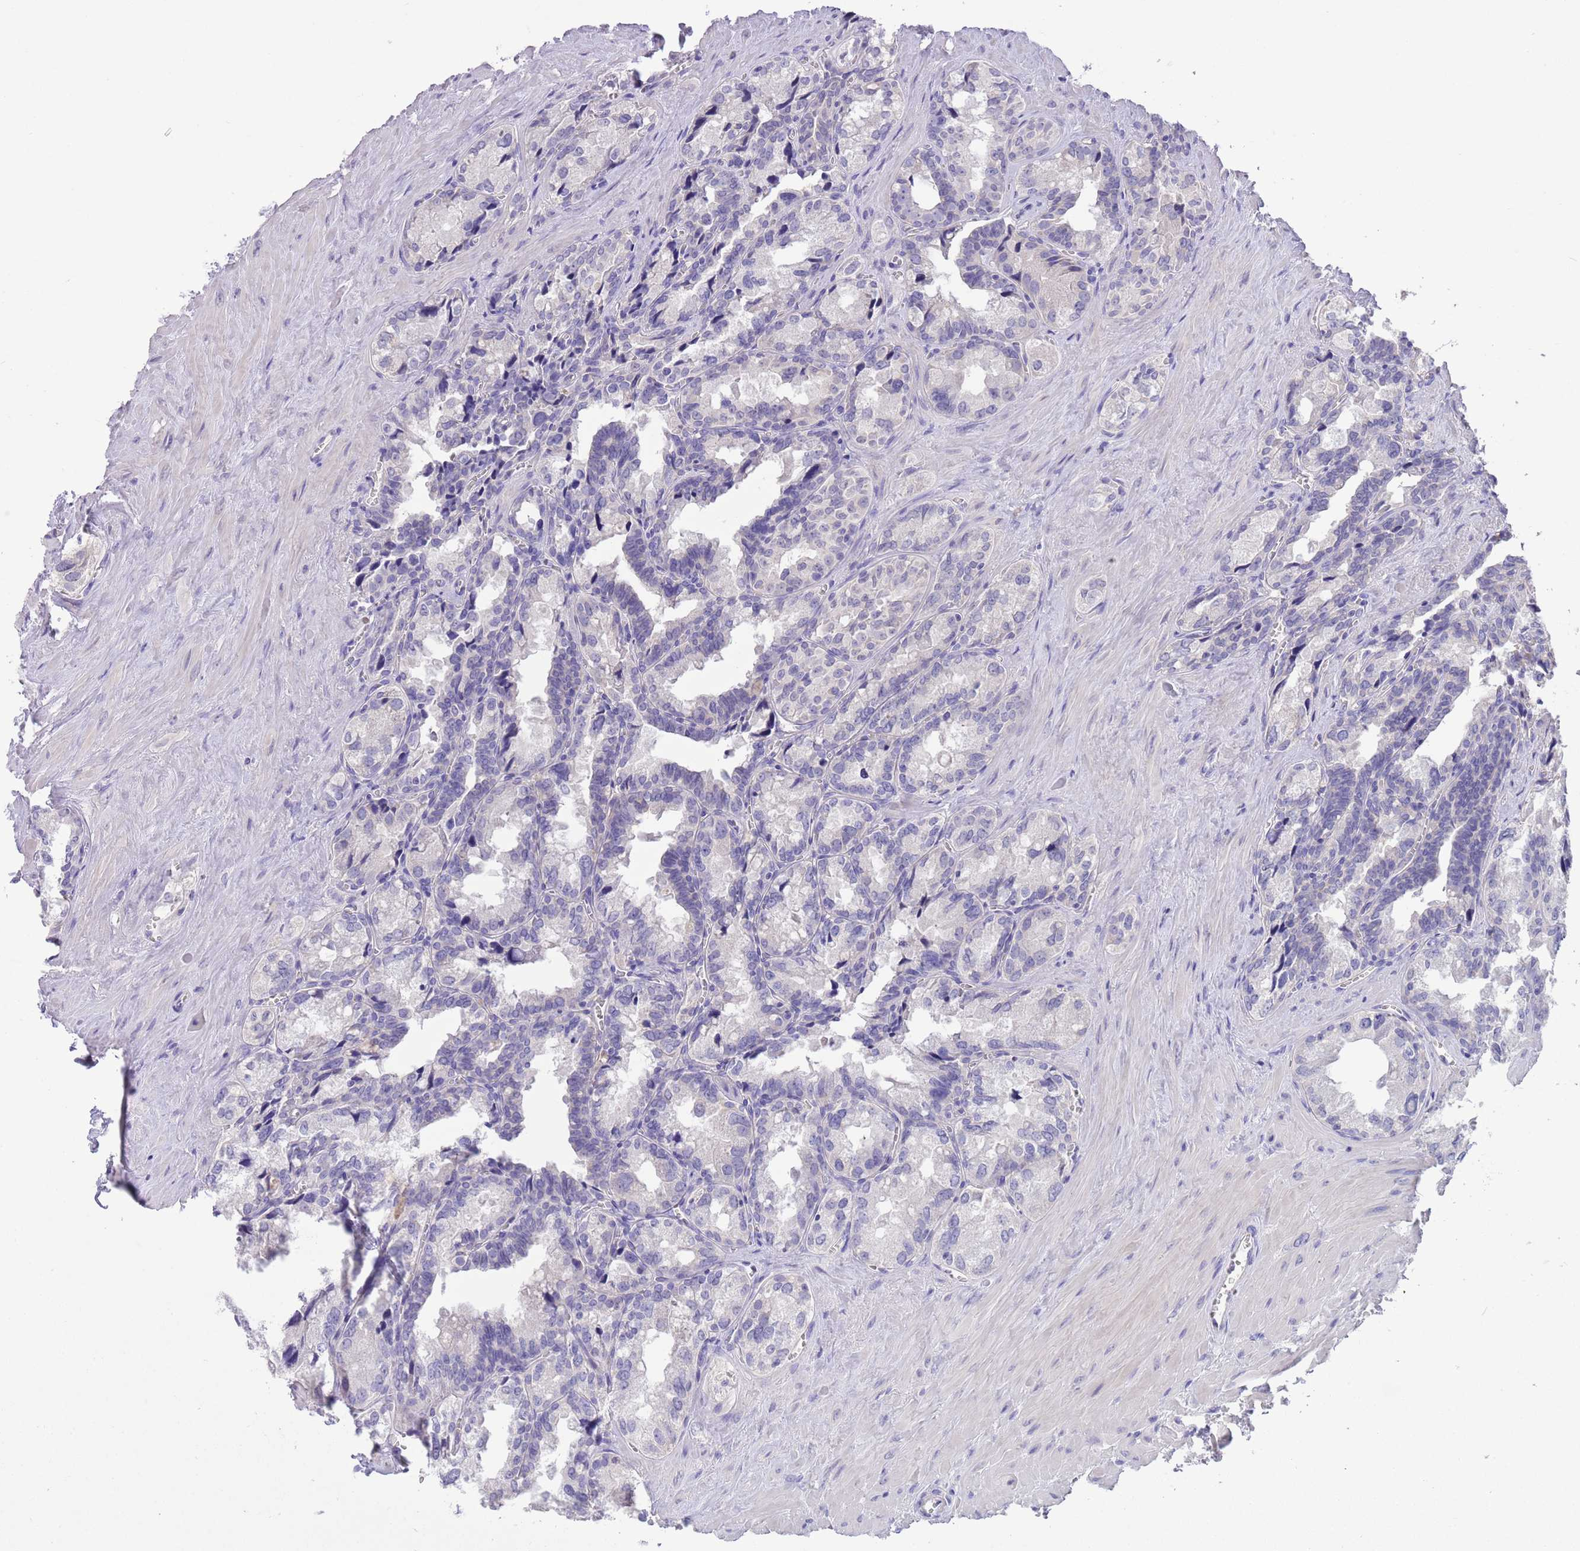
{"staining": {"intensity": "negative", "quantity": "none", "location": "none"}, "tissue": "seminal vesicle", "cell_type": "Glandular cells", "image_type": "normal", "snomed": [{"axis": "morphology", "description": "Normal tissue, NOS"}, {"axis": "topography", "description": "Seminal veicle"}], "caption": "Immunohistochemistry (IHC) of benign human seminal vesicle displays no expression in glandular cells.", "gene": "SFTPA1", "patient": {"sex": "male", "age": 68}}